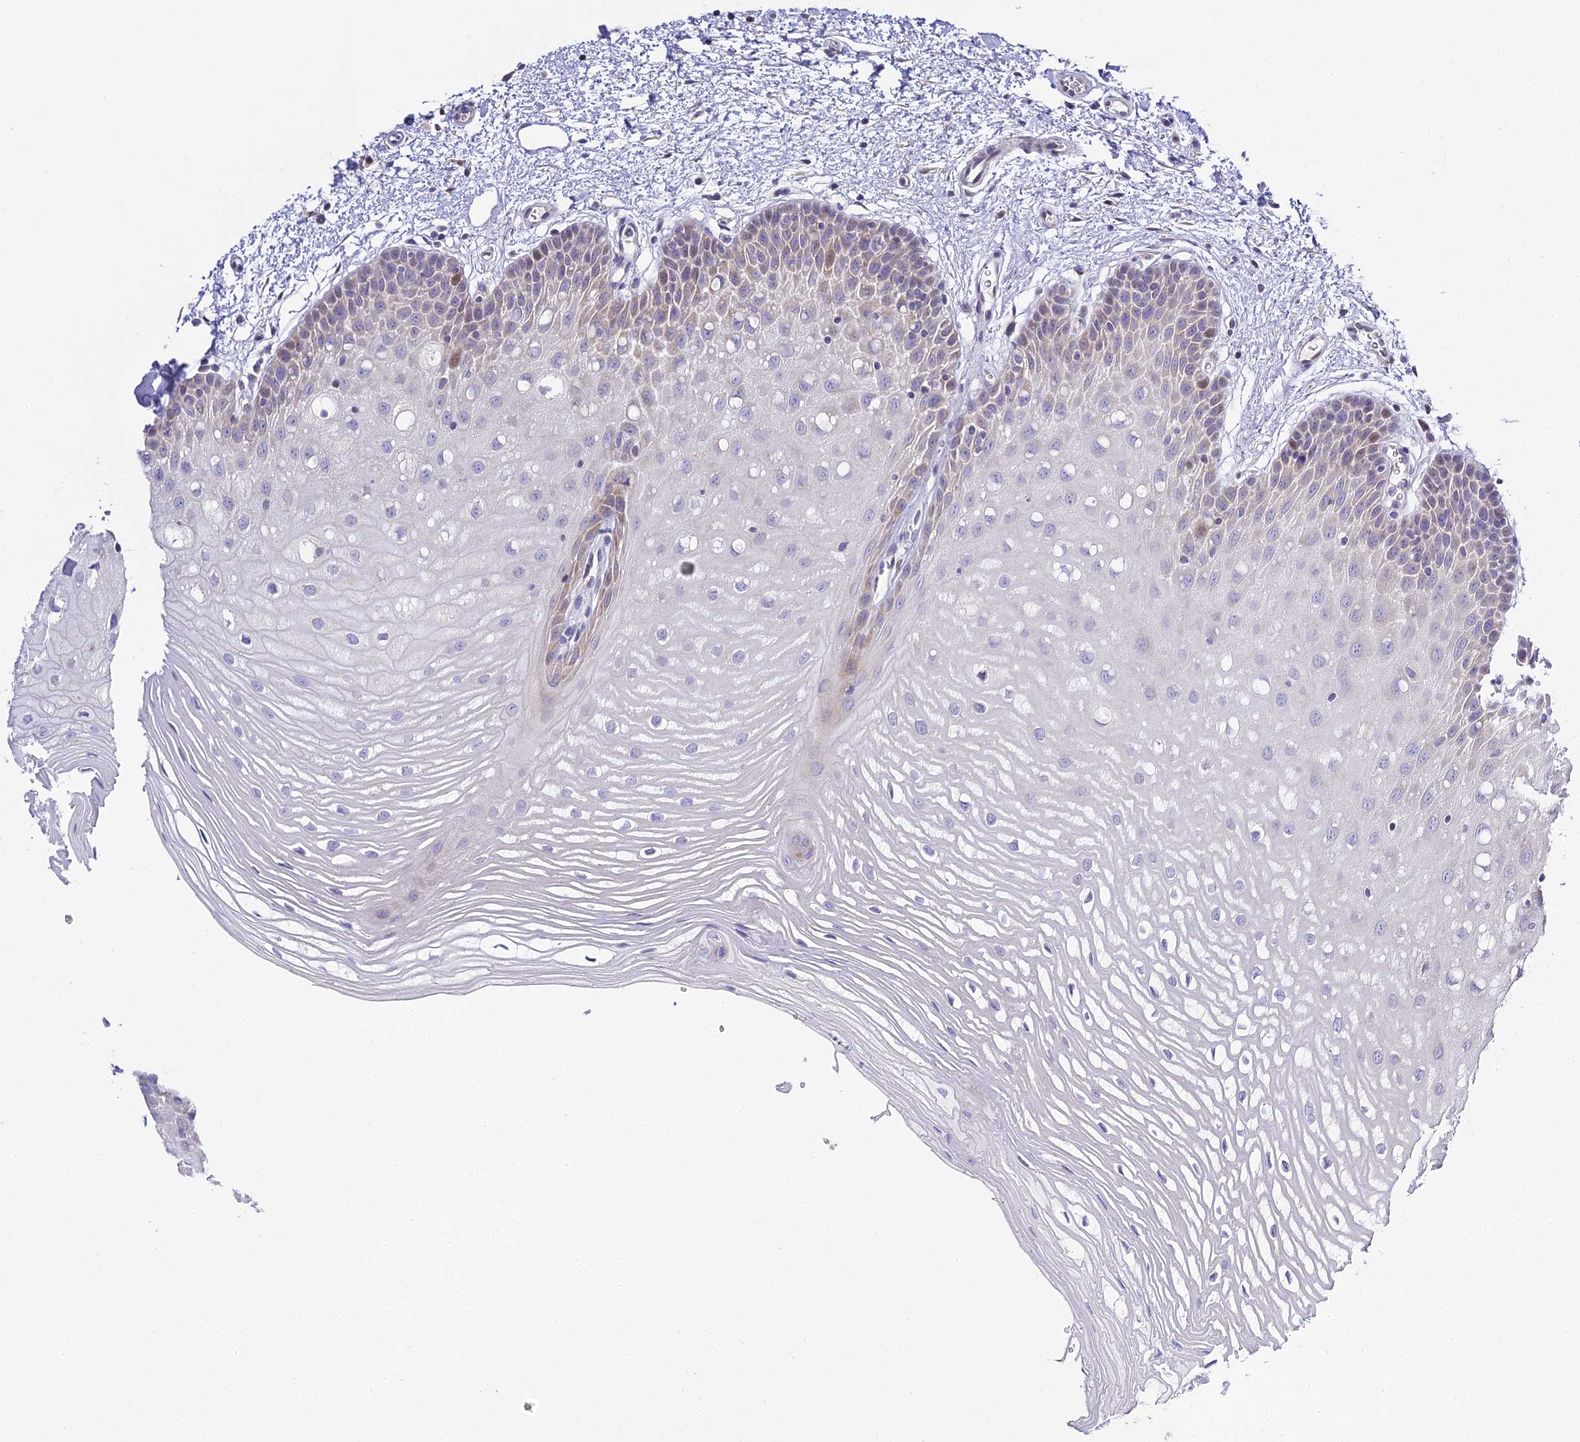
{"staining": {"intensity": "weak", "quantity": "<25%", "location": "nuclear"}, "tissue": "oral mucosa", "cell_type": "Squamous epithelial cells", "image_type": "normal", "snomed": [{"axis": "morphology", "description": "Normal tissue, NOS"}, {"axis": "topography", "description": "Oral tissue"}, {"axis": "topography", "description": "Tounge, NOS"}], "caption": "A photomicrograph of oral mucosa stained for a protein displays no brown staining in squamous epithelial cells.", "gene": "SERP1", "patient": {"sex": "female", "age": 73}}